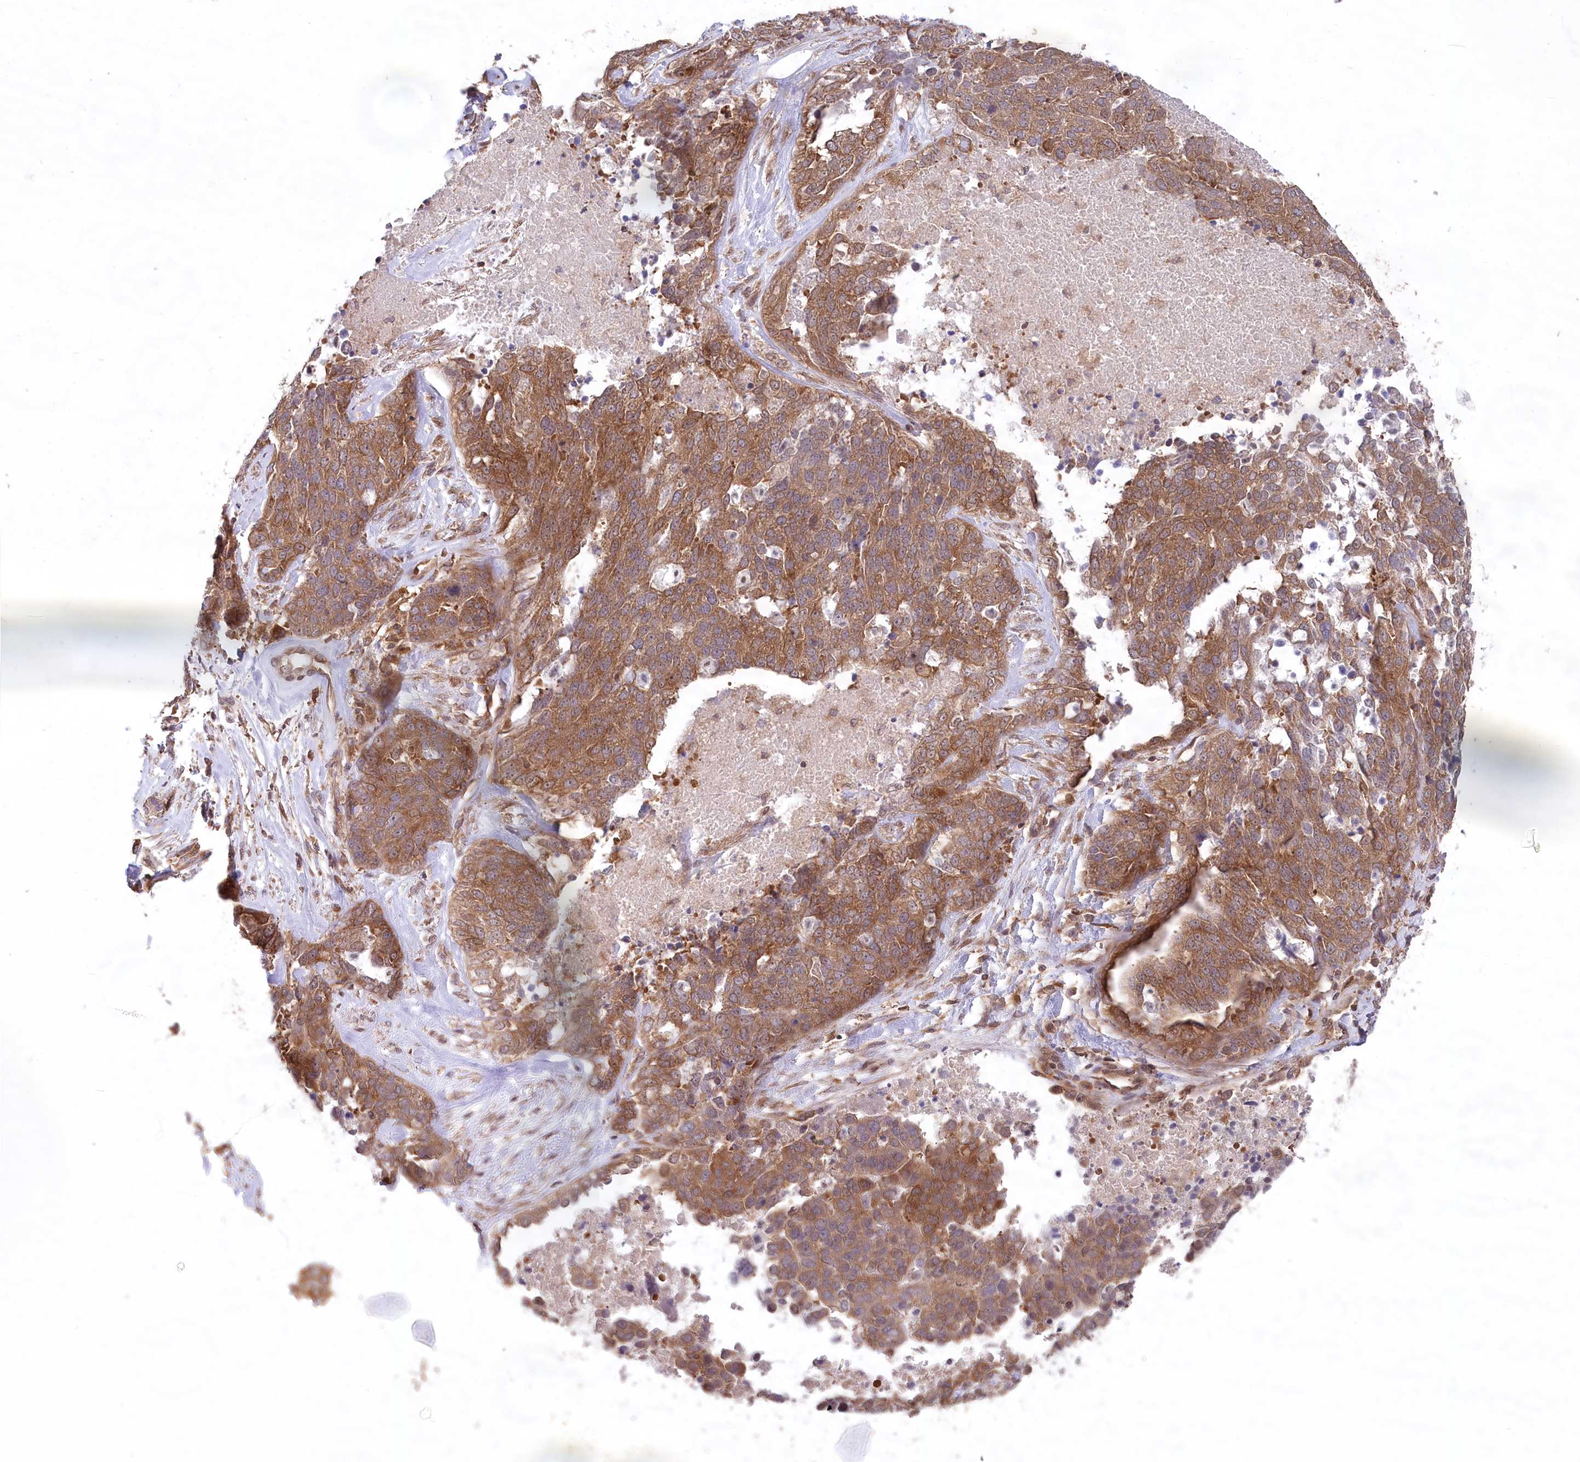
{"staining": {"intensity": "moderate", "quantity": ">75%", "location": "cytoplasmic/membranous"}, "tissue": "ovarian cancer", "cell_type": "Tumor cells", "image_type": "cancer", "snomed": [{"axis": "morphology", "description": "Cystadenocarcinoma, serous, NOS"}, {"axis": "topography", "description": "Ovary"}], "caption": "A medium amount of moderate cytoplasmic/membranous positivity is identified in about >75% of tumor cells in ovarian serous cystadenocarcinoma tissue. (DAB (3,3'-diaminobenzidine) IHC with brightfield microscopy, high magnification).", "gene": "PPP1R21", "patient": {"sex": "female", "age": 44}}